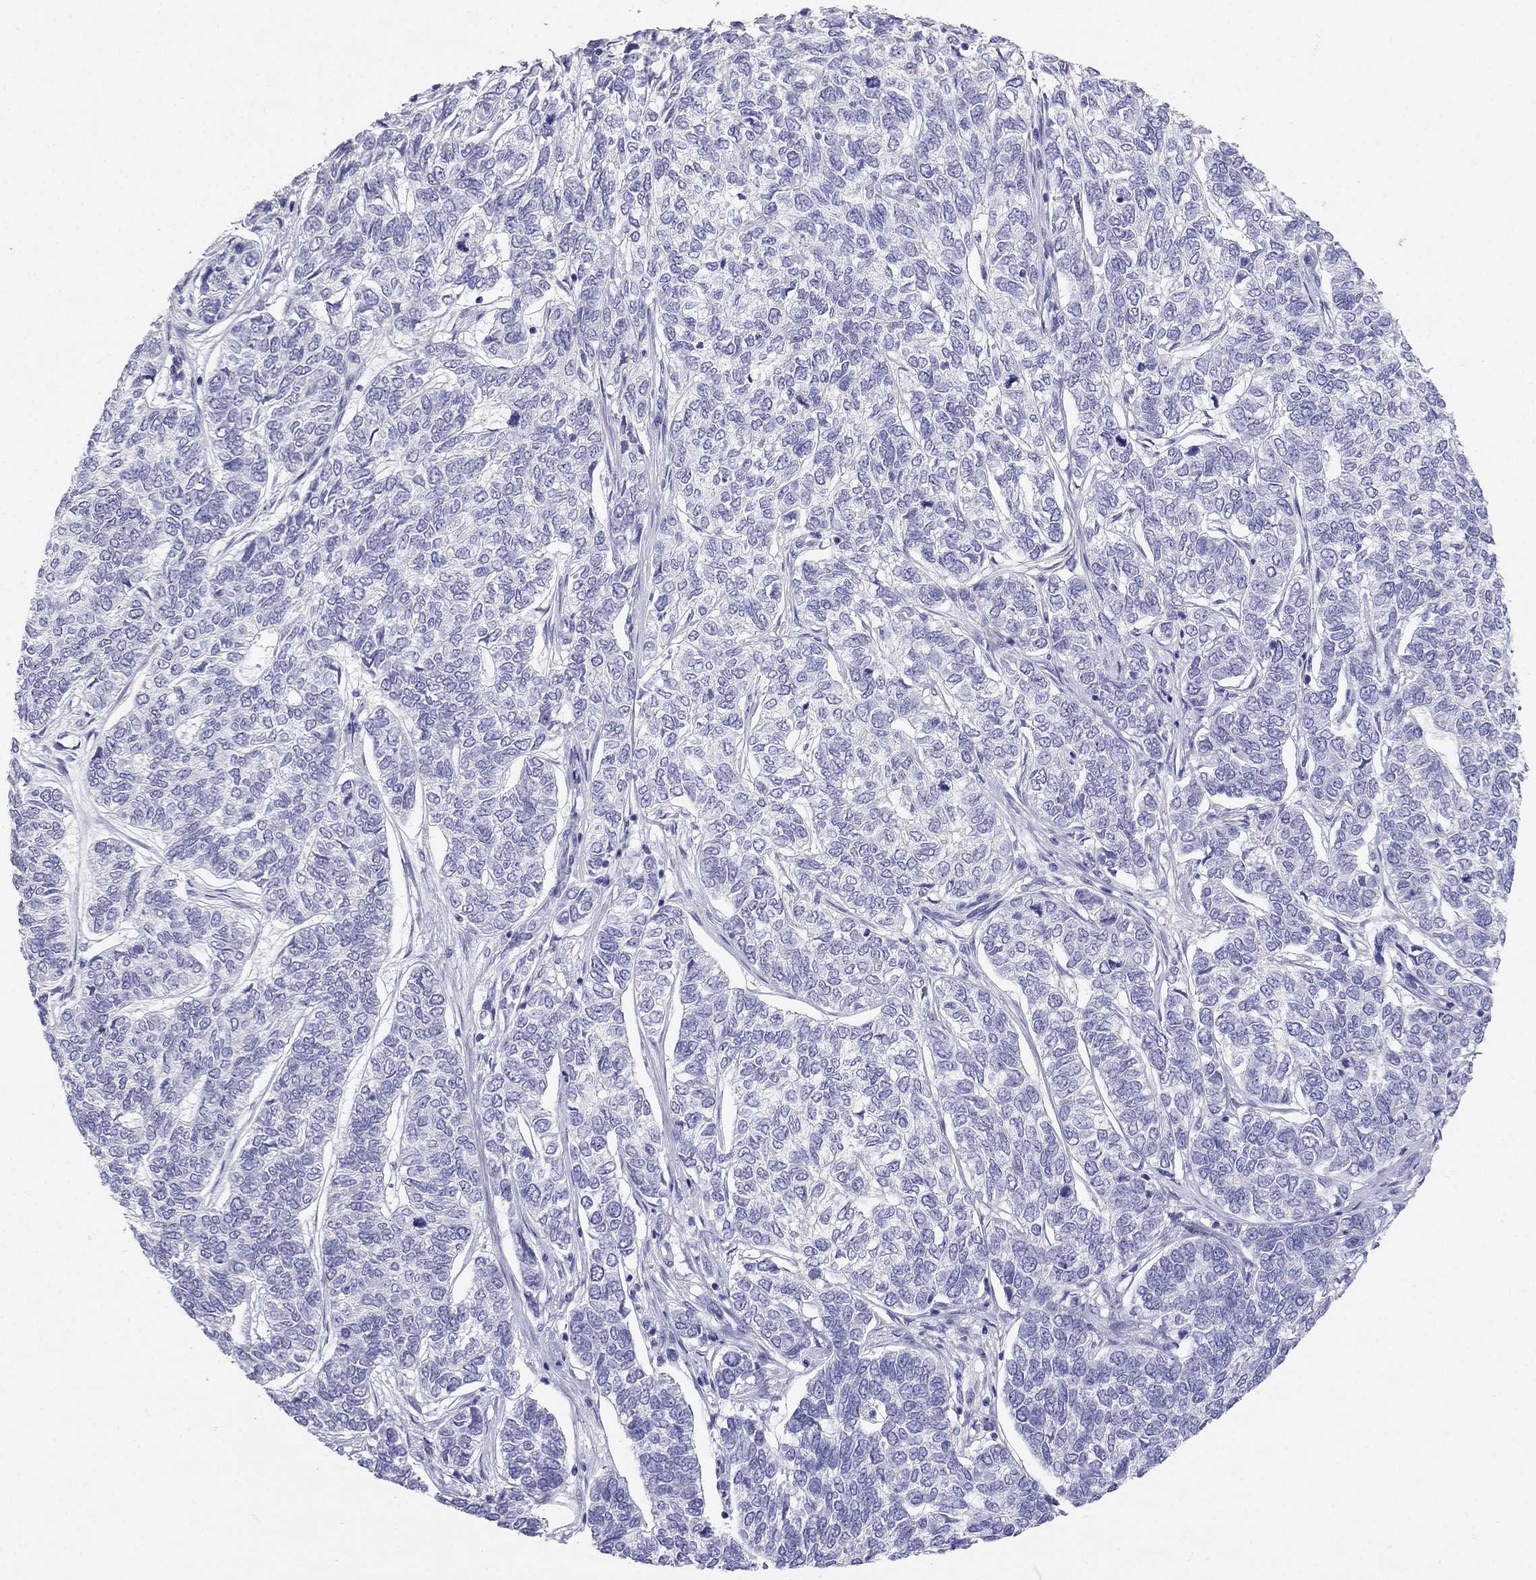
{"staining": {"intensity": "negative", "quantity": "none", "location": "none"}, "tissue": "skin cancer", "cell_type": "Tumor cells", "image_type": "cancer", "snomed": [{"axis": "morphology", "description": "Basal cell carcinoma"}, {"axis": "topography", "description": "Skin"}], "caption": "Tumor cells show no significant protein positivity in skin cancer (basal cell carcinoma).", "gene": "RFLNA", "patient": {"sex": "female", "age": 65}}